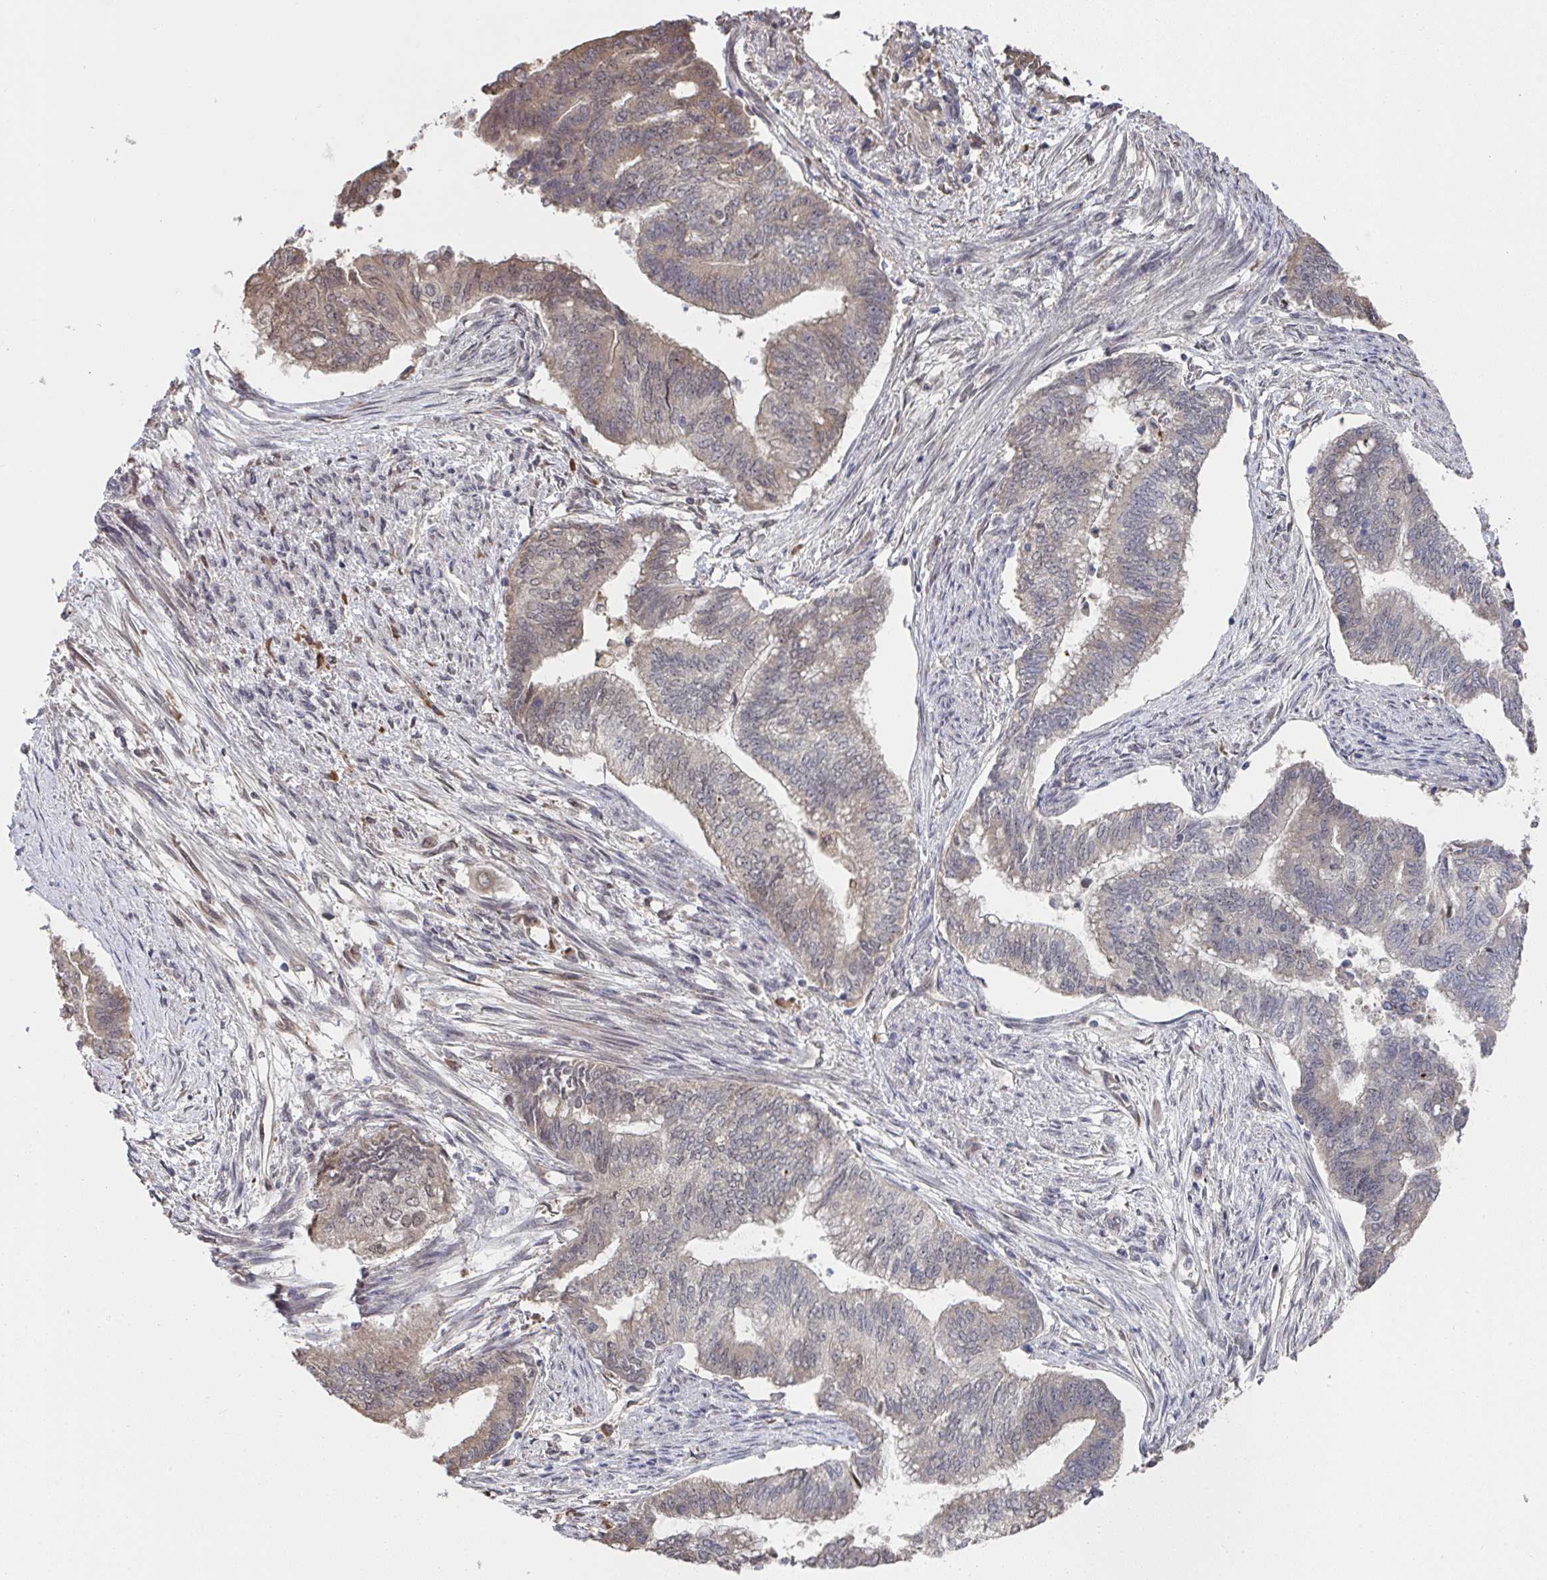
{"staining": {"intensity": "weak", "quantity": "25%-75%", "location": "cytoplasmic/membranous,nuclear"}, "tissue": "endometrial cancer", "cell_type": "Tumor cells", "image_type": "cancer", "snomed": [{"axis": "morphology", "description": "Adenocarcinoma, NOS"}, {"axis": "topography", "description": "Endometrium"}], "caption": "Weak cytoplasmic/membranous and nuclear protein staining is identified in about 25%-75% of tumor cells in endometrial adenocarcinoma.", "gene": "JMJD1C", "patient": {"sex": "female", "age": 65}}